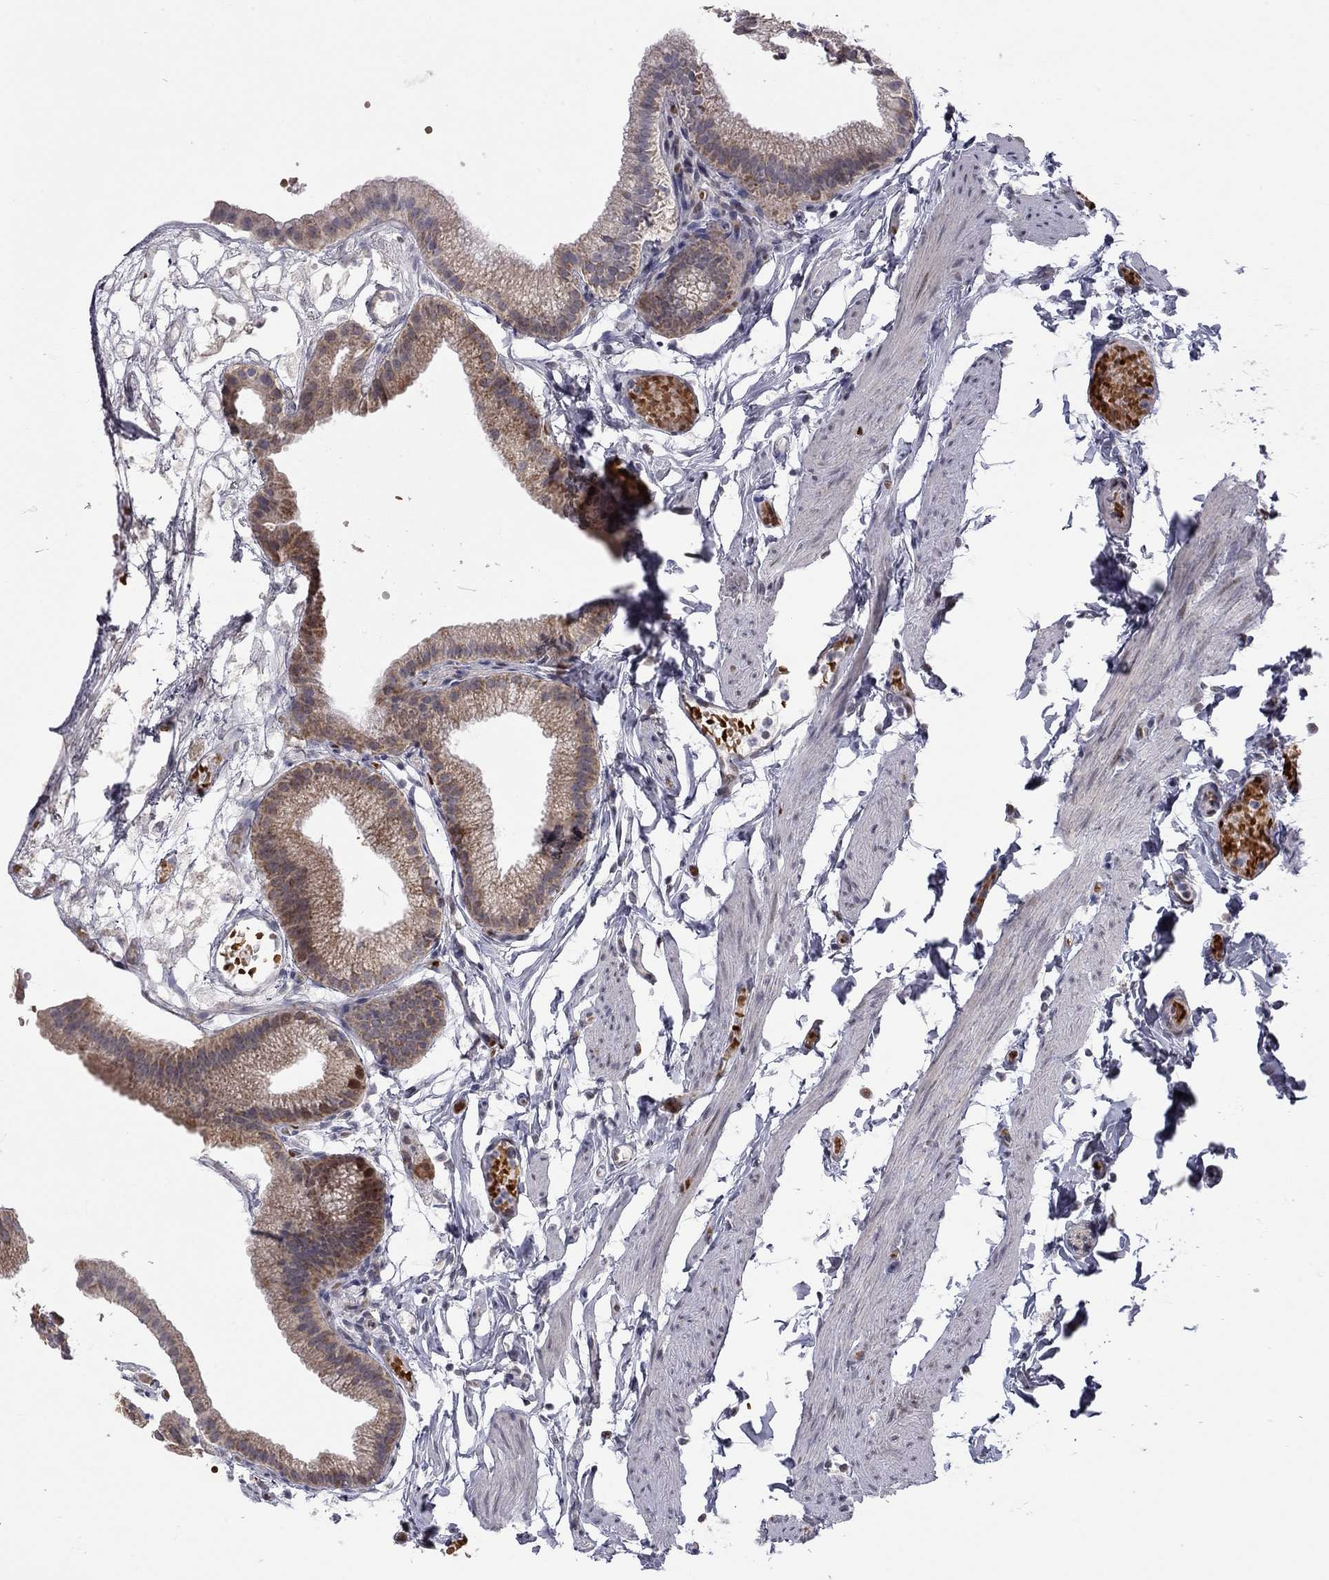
{"staining": {"intensity": "moderate", "quantity": "25%-75%", "location": "cytoplasmic/membranous,nuclear"}, "tissue": "gallbladder", "cell_type": "Glandular cells", "image_type": "normal", "snomed": [{"axis": "morphology", "description": "Normal tissue, NOS"}, {"axis": "topography", "description": "Gallbladder"}], "caption": "This histopathology image shows IHC staining of benign human gallbladder, with medium moderate cytoplasmic/membranous,nuclear staining in approximately 25%-75% of glandular cells.", "gene": "MC3R", "patient": {"sex": "female", "age": 45}}